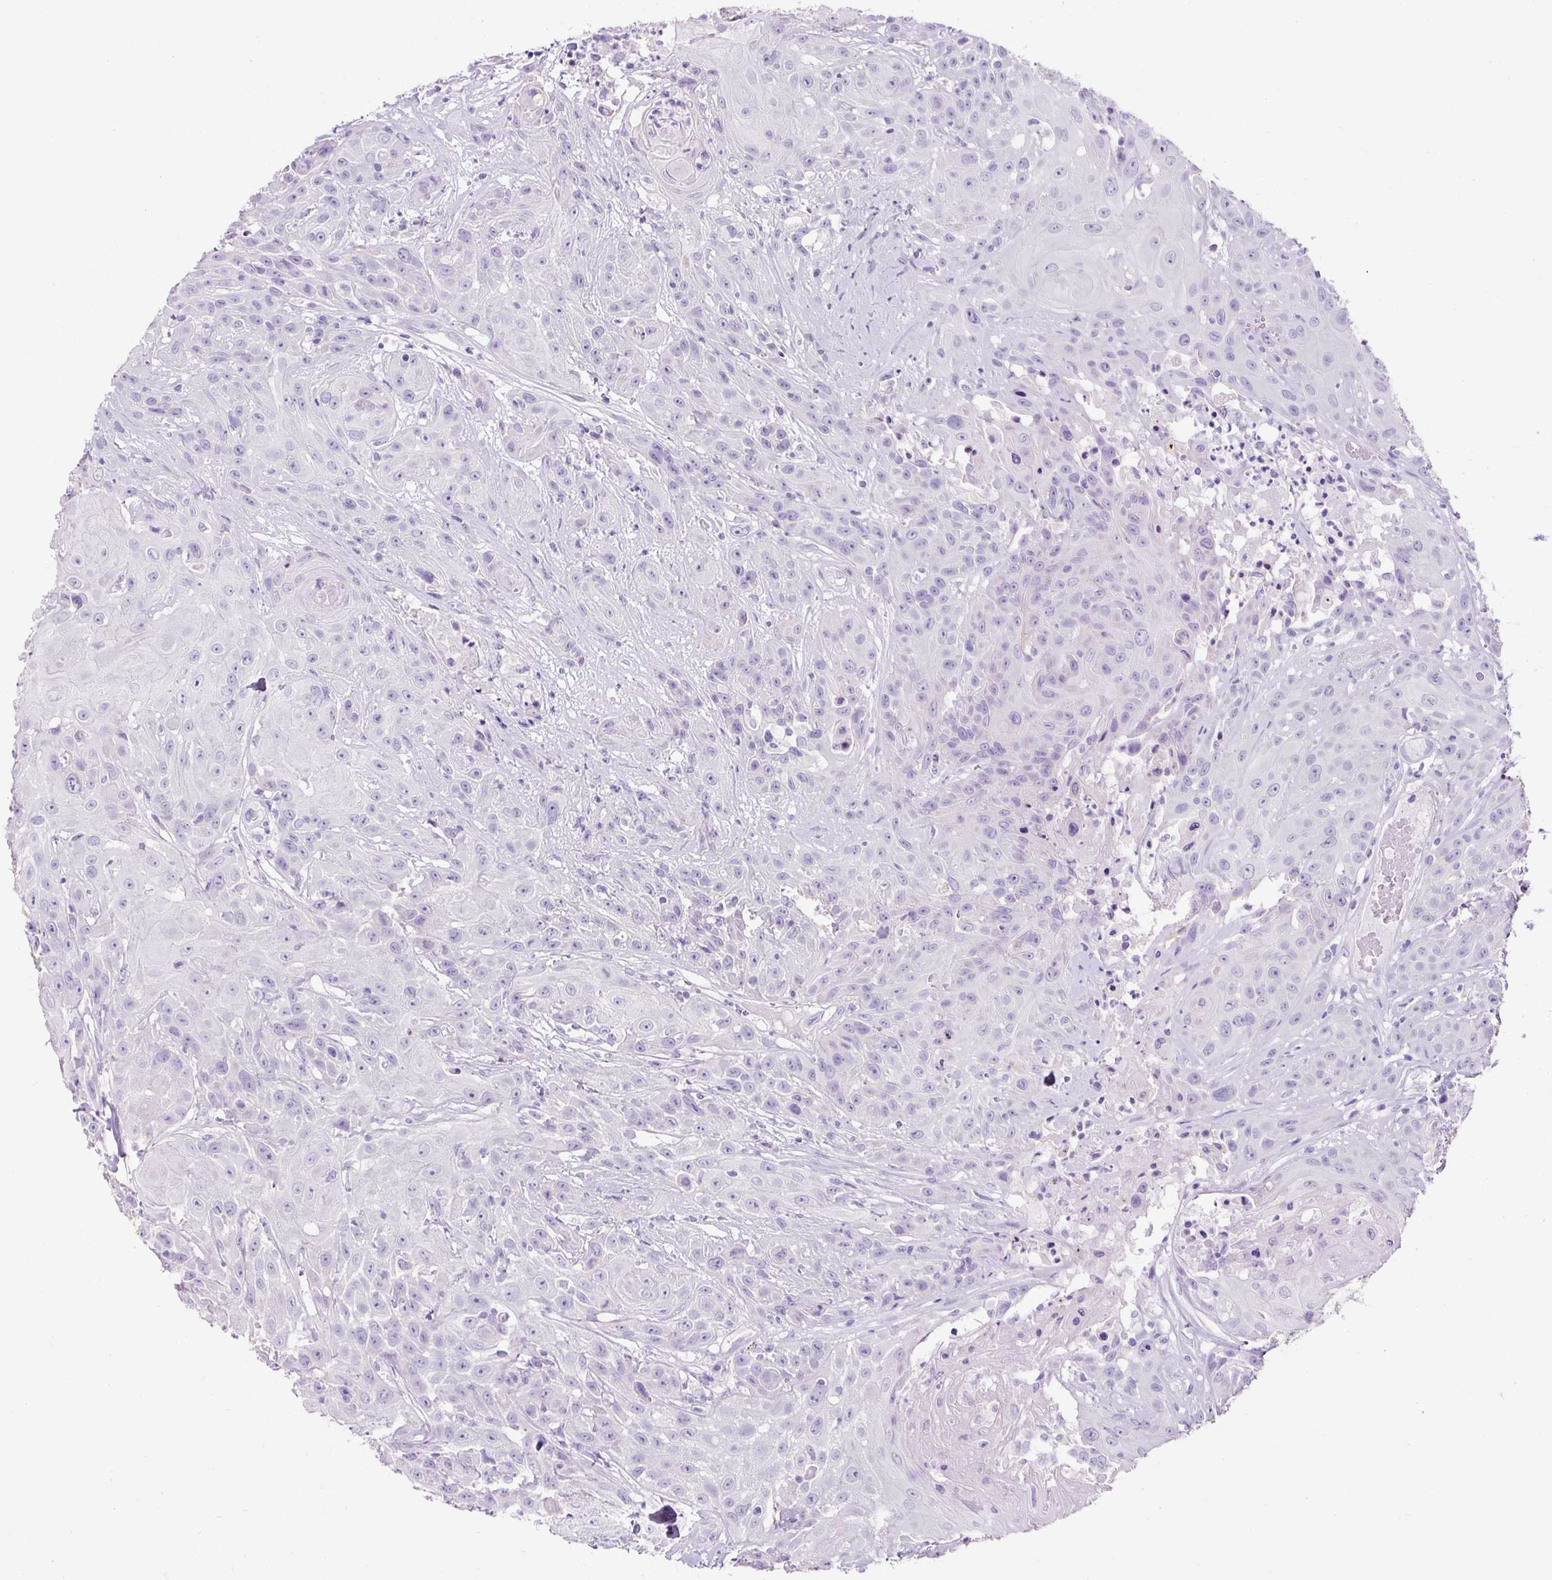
{"staining": {"intensity": "negative", "quantity": "none", "location": "none"}, "tissue": "head and neck cancer", "cell_type": "Tumor cells", "image_type": "cancer", "snomed": [{"axis": "morphology", "description": "Squamous cell carcinoma, NOS"}, {"axis": "topography", "description": "Skin"}, {"axis": "topography", "description": "Head-Neck"}], "caption": "Tumor cells are negative for brown protein staining in head and neck cancer. (DAB (3,3'-diaminobenzidine) immunohistochemistry (IHC), high magnification).", "gene": "C2CD4C", "patient": {"sex": "male", "age": 80}}